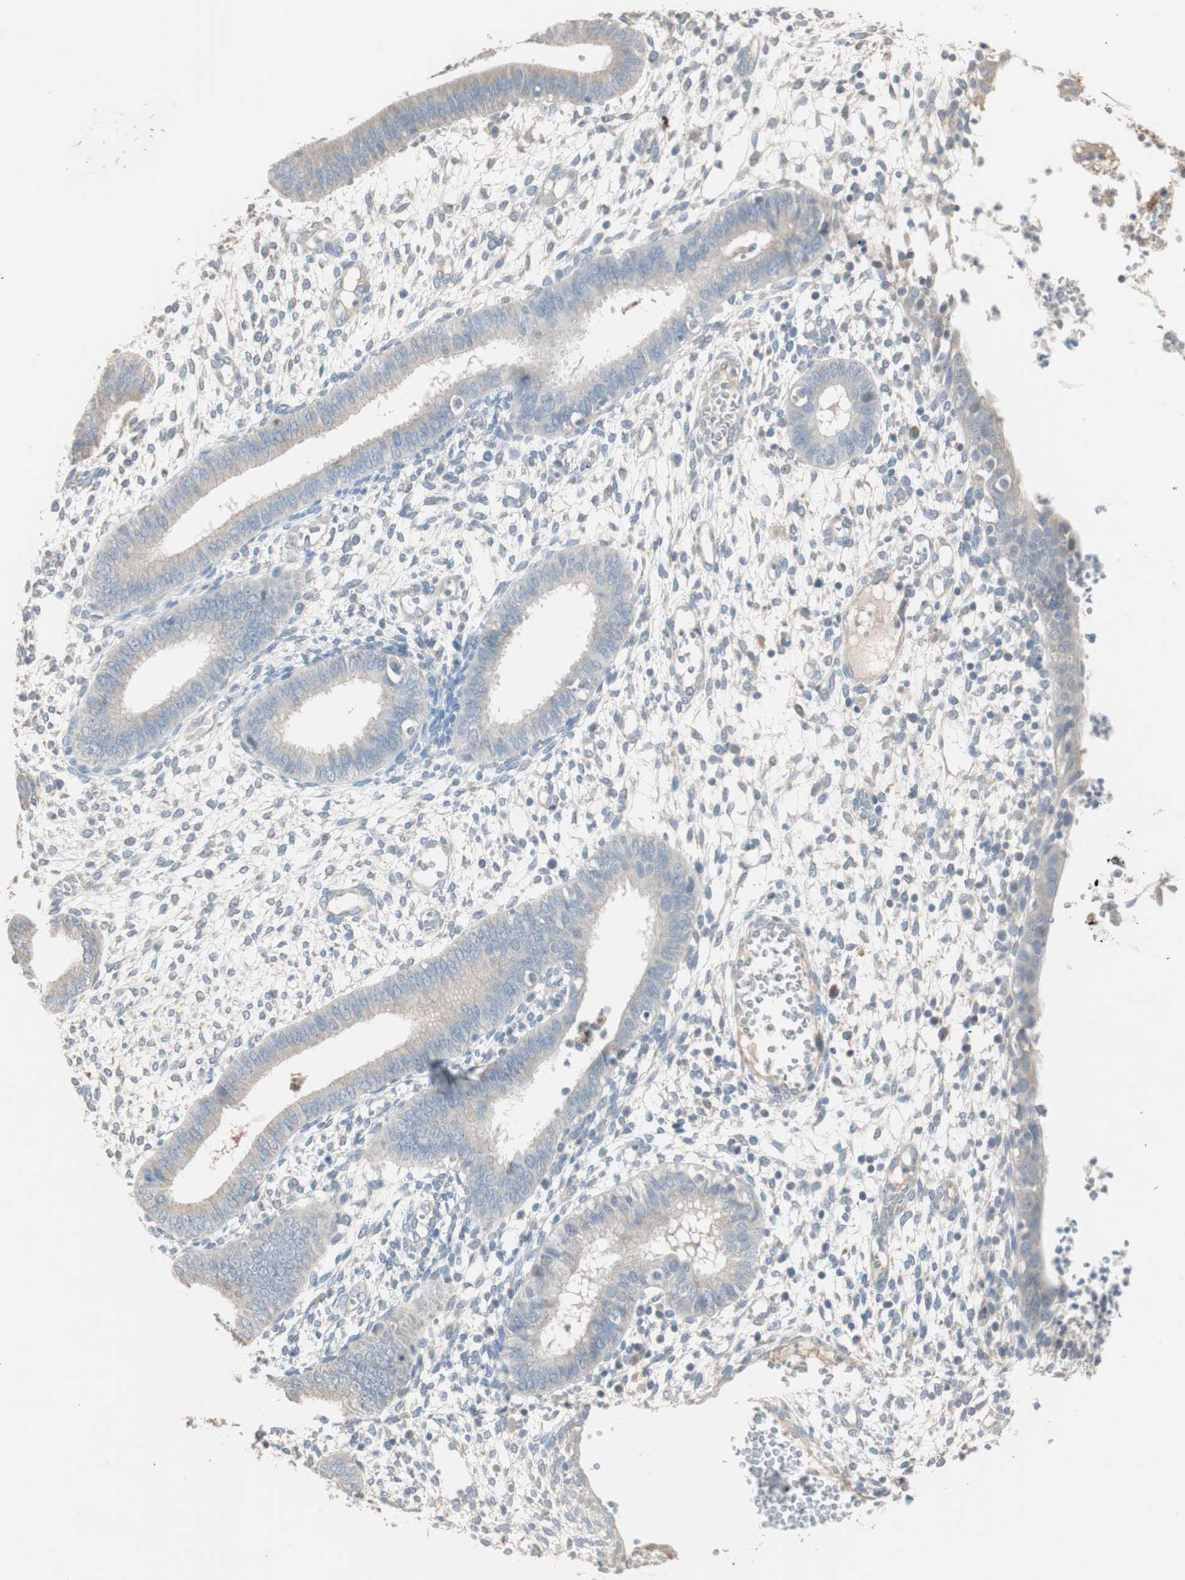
{"staining": {"intensity": "negative", "quantity": "none", "location": "none"}, "tissue": "endometrium", "cell_type": "Cells in endometrial stroma", "image_type": "normal", "snomed": [{"axis": "morphology", "description": "Normal tissue, NOS"}, {"axis": "topography", "description": "Endometrium"}], "caption": "Immunohistochemistry micrograph of unremarkable human endometrium stained for a protein (brown), which exhibits no expression in cells in endometrial stroma. (Stains: DAB (3,3'-diaminobenzidine) immunohistochemistry with hematoxylin counter stain, Microscopy: brightfield microscopy at high magnification).", "gene": "KHK", "patient": {"sex": "female", "age": 35}}